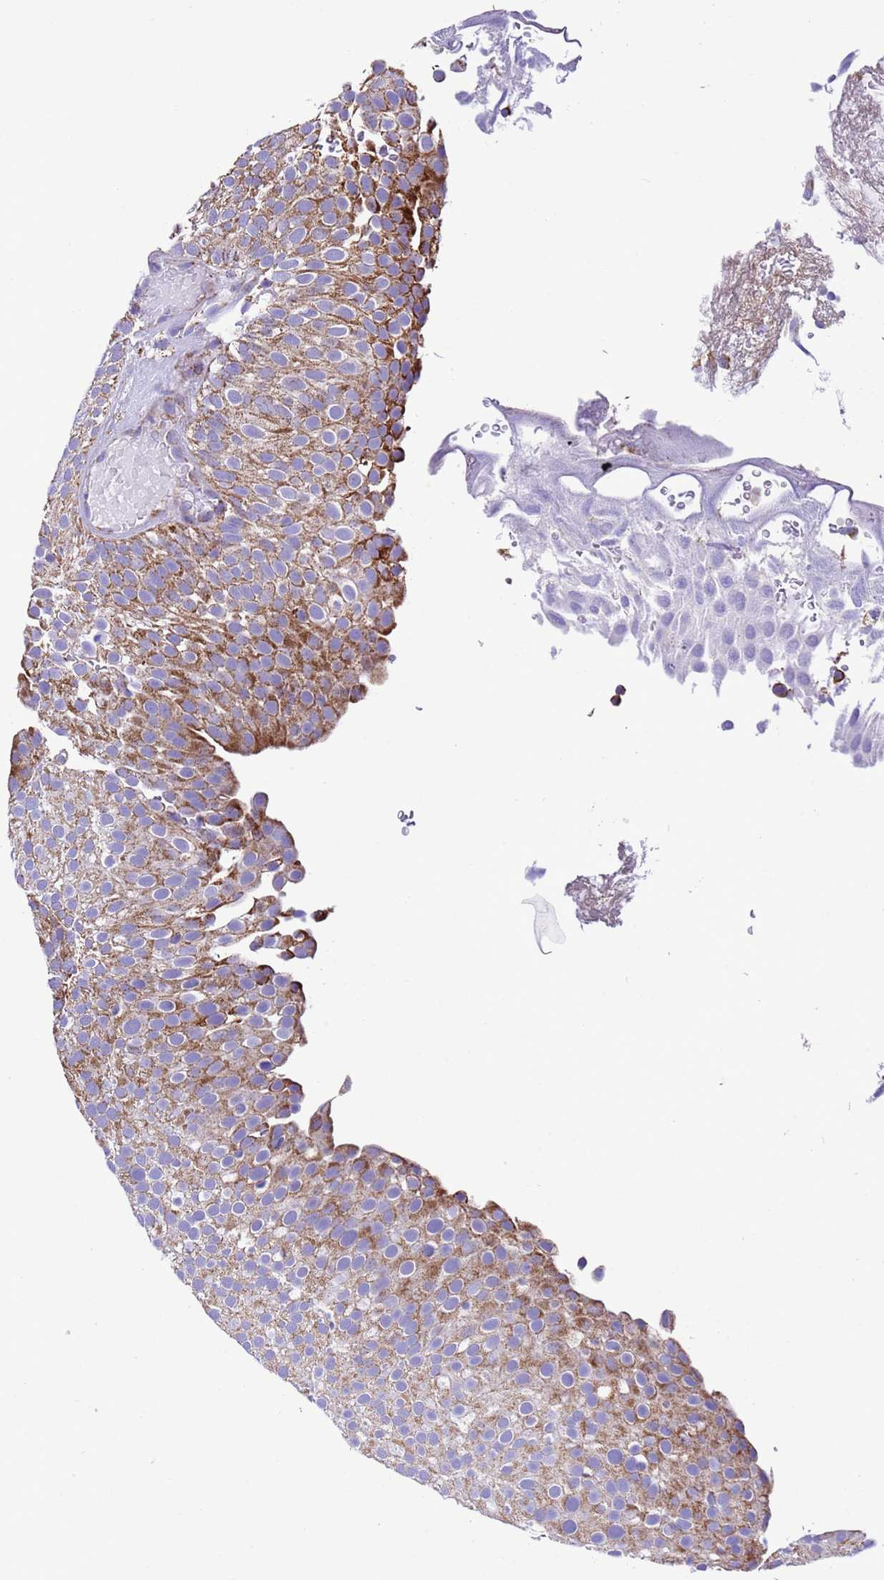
{"staining": {"intensity": "moderate", "quantity": ">75%", "location": "cytoplasmic/membranous"}, "tissue": "urothelial cancer", "cell_type": "Tumor cells", "image_type": "cancer", "snomed": [{"axis": "morphology", "description": "Urothelial carcinoma, Low grade"}, {"axis": "topography", "description": "Urinary bladder"}], "caption": "High-power microscopy captured an immunohistochemistry (IHC) image of urothelial carcinoma (low-grade), revealing moderate cytoplasmic/membranous staining in about >75% of tumor cells. The staining is performed using DAB brown chromogen to label protein expression. The nuclei are counter-stained blue using hematoxylin.", "gene": "CCDC191", "patient": {"sex": "male", "age": 78}}